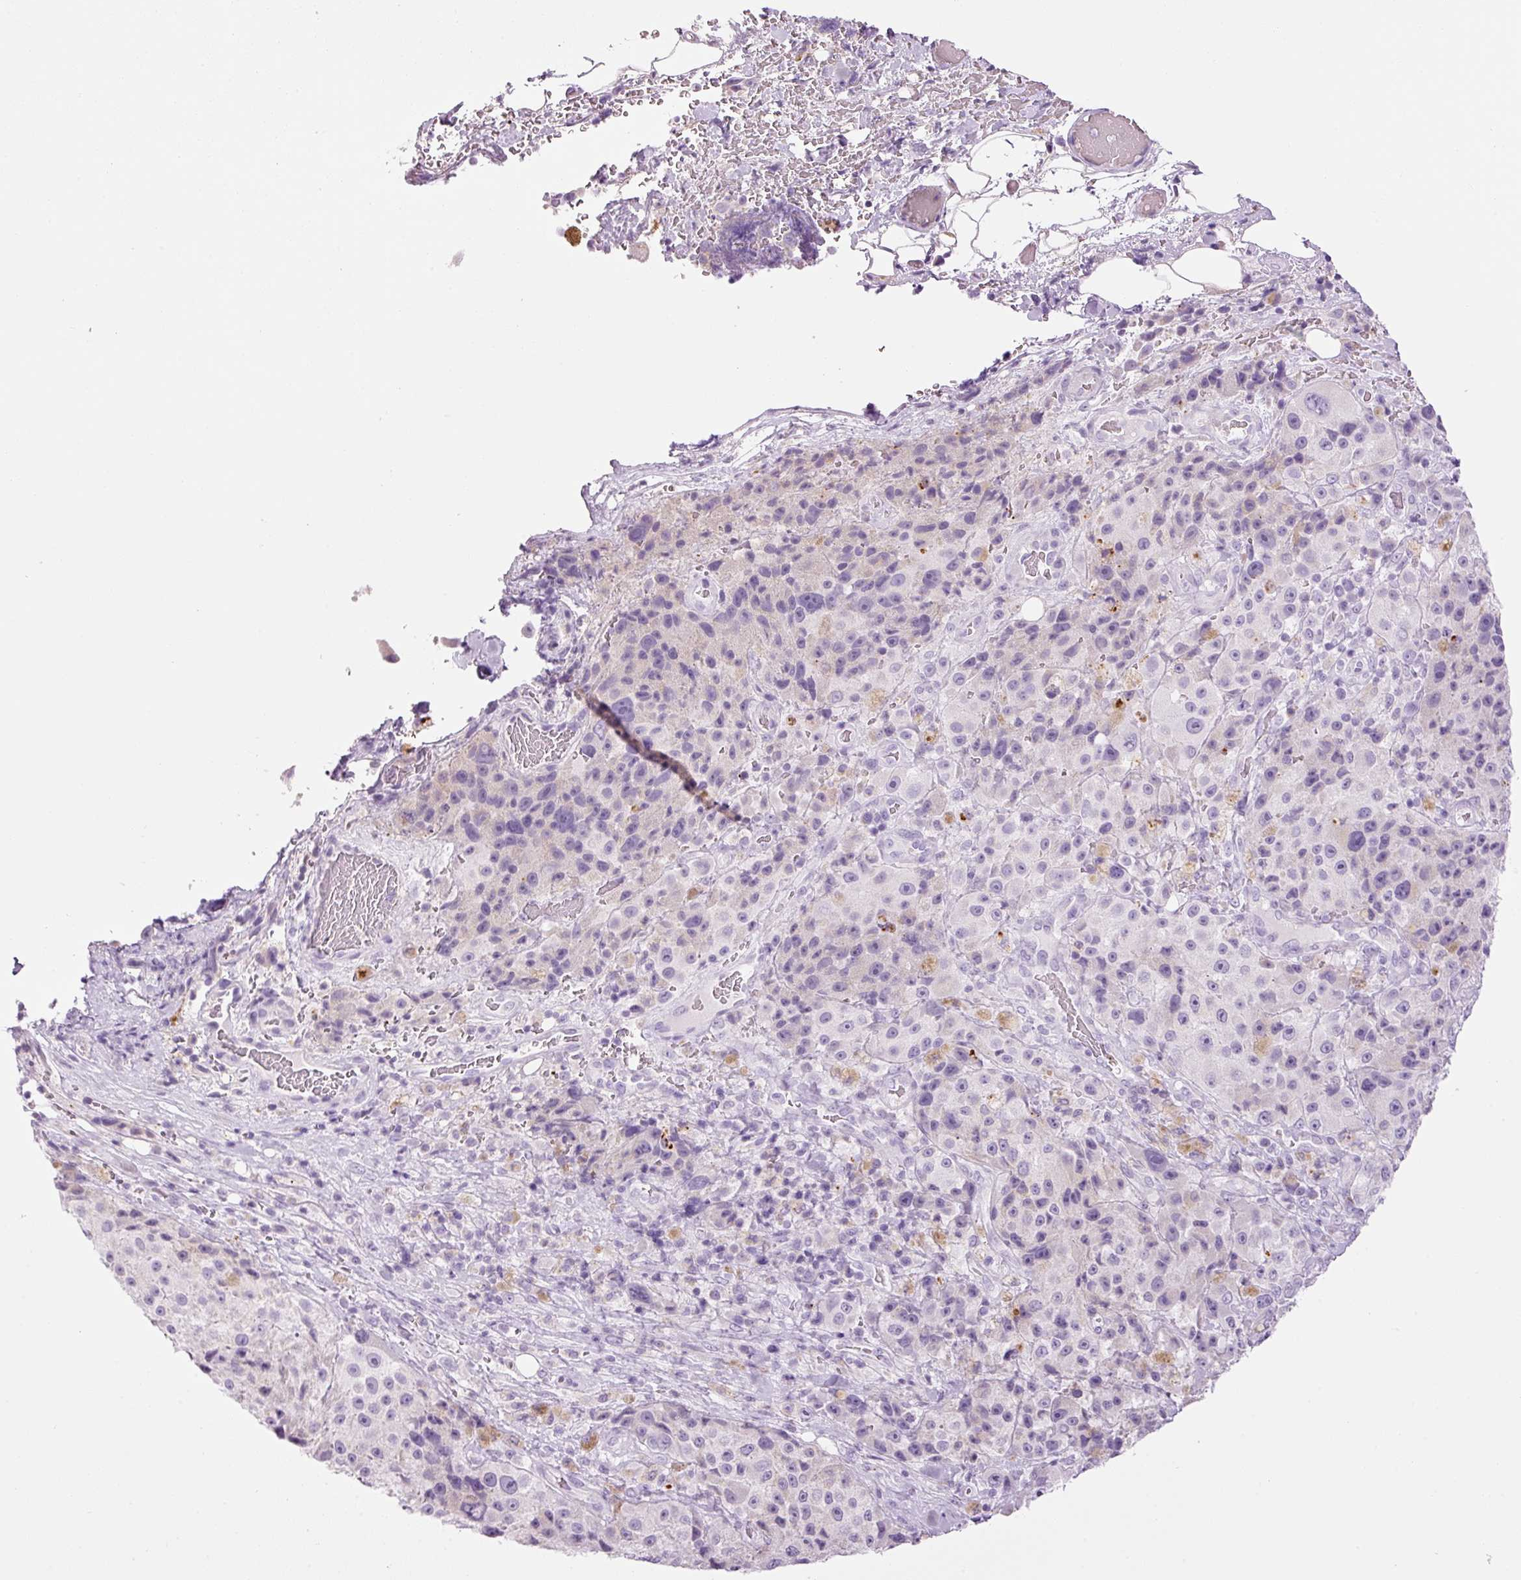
{"staining": {"intensity": "negative", "quantity": "none", "location": "none"}, "tissue": "melanoma", "cell_type": "Tumor cells", "image_type": "cancer", "snomed": [{"axis": "morphology", "description": "Malignant melanoma, Metastatic site"}, {"axis": "topography", "description": "Lymph node"}], "caption": "Tumor cells show no significant positivity in malignant melanoma (metastatic site).", "gene": "CARD16", "patient": {"sex": "male", "age": 62}}